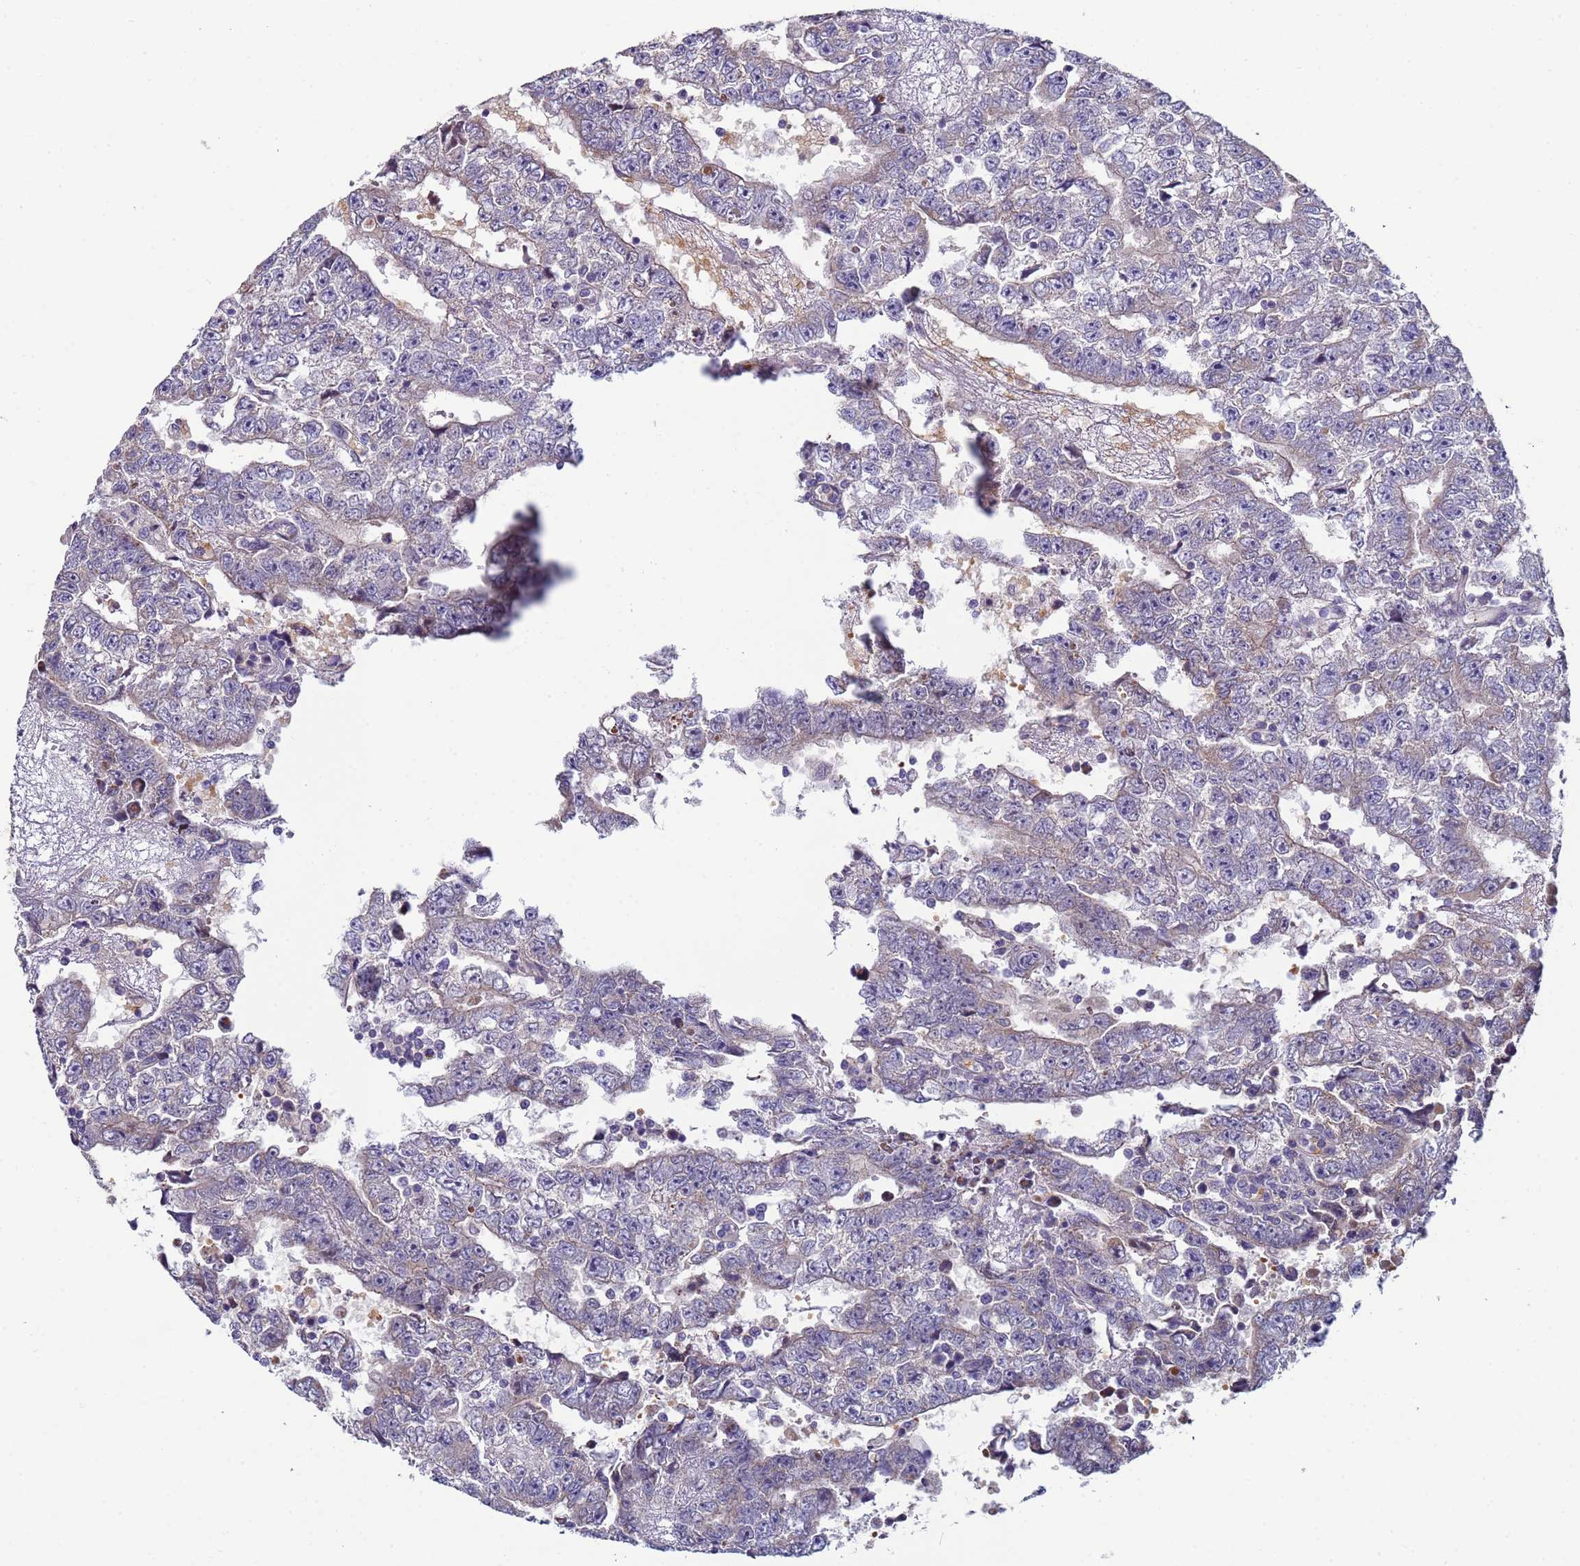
{"staining": {"intensity": "negative", "quantity": "none", "location": "none"}, "tissue": "testis cancer", "cell_type": "Tumor cells", "image_type": "cancer", "snomed": [{"axis": "morphology", "description": "Carcinoma, Embryonal, NOS"}, {"axis": "topography", "description": "Testis"}], "caption": "Tumor cells show no significant protein staining in testis cancer.", "gene": "CLHC1", "patient": {"sex": "male", "age": 25}}